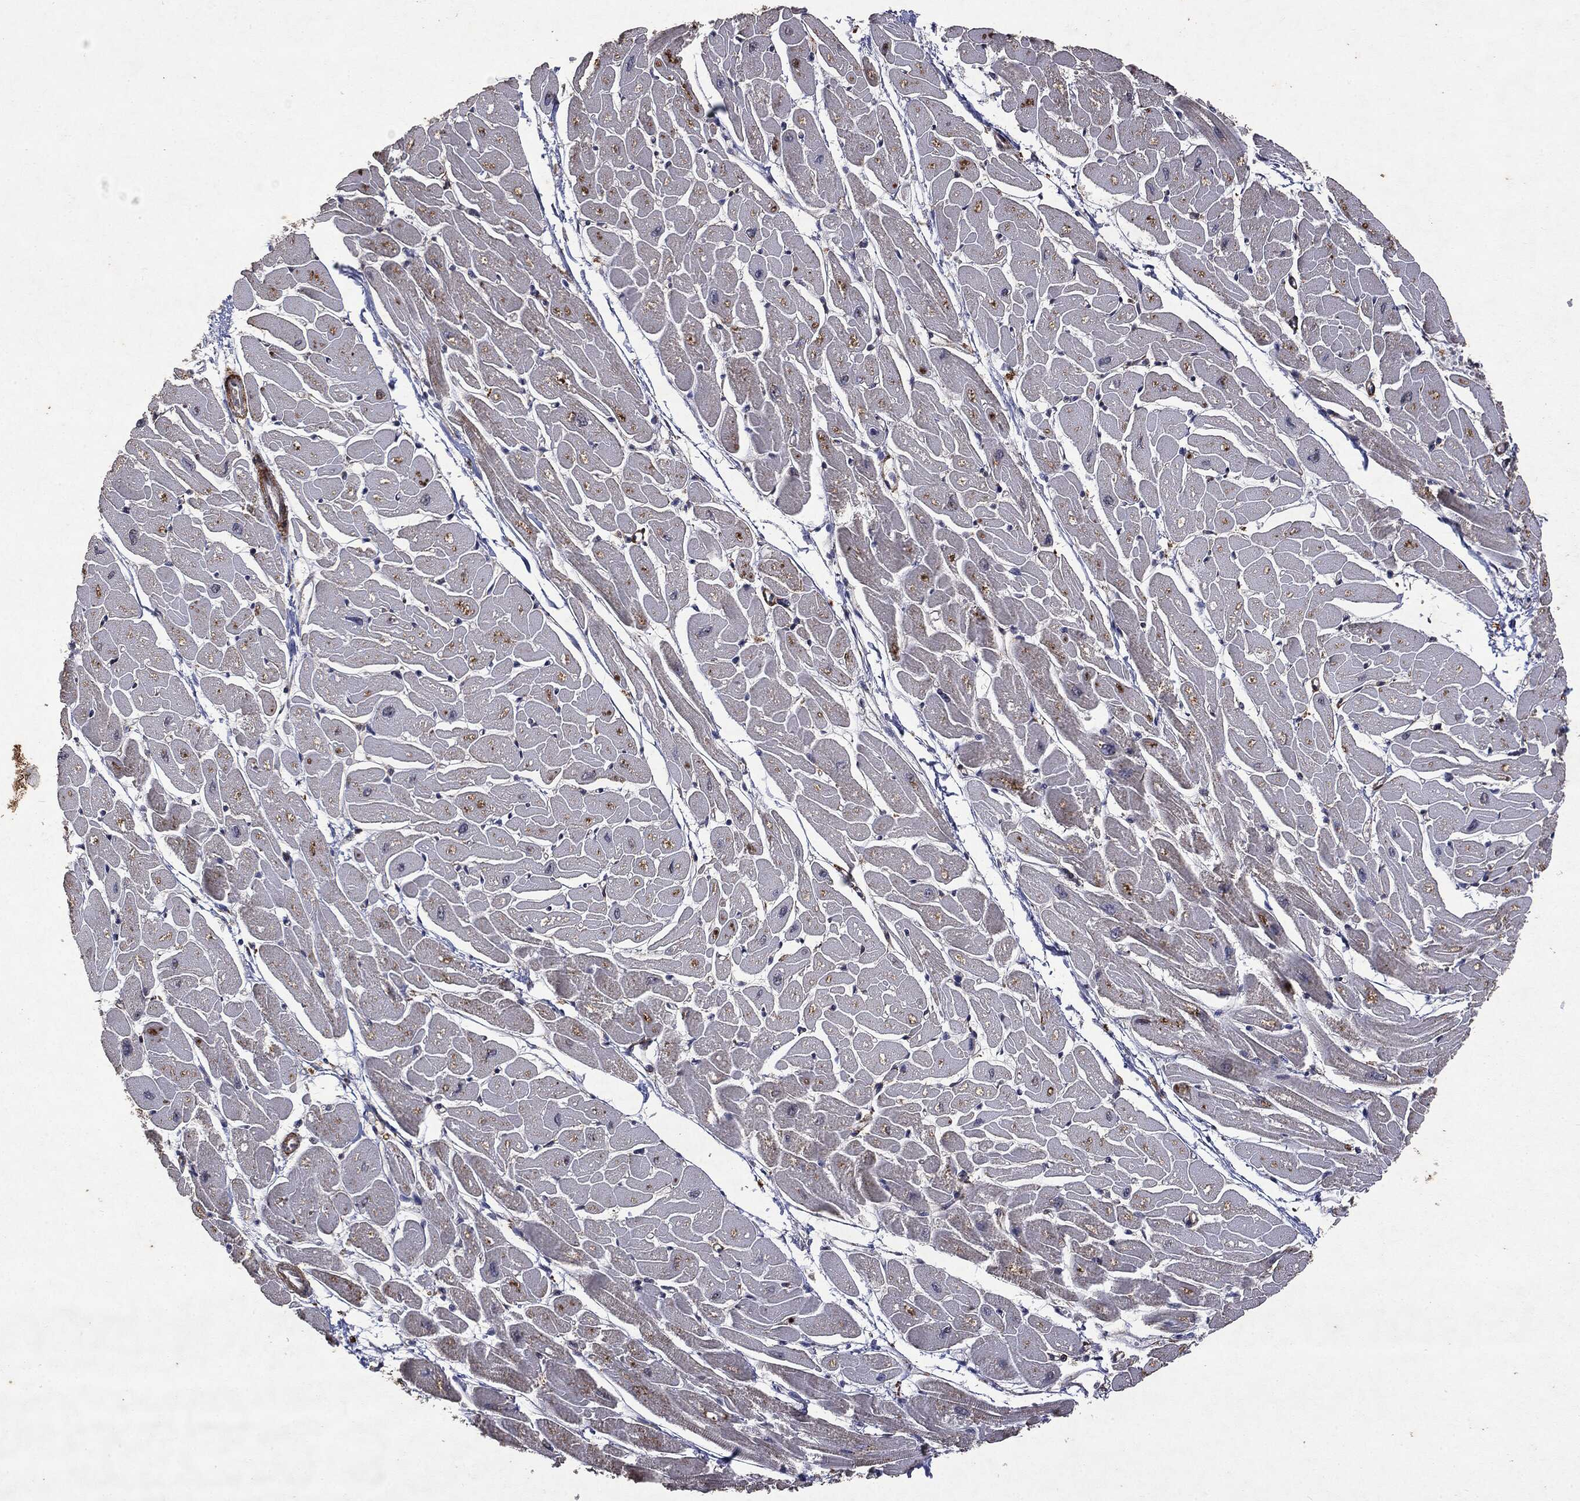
{"staining": {"intensity": "negative", "quantity": "none", "location": "none"}, "tissue": "heart muscle", "cell_type": "Cardiomyocytes", "image_type": "normal", "snomed": [{"axis": "morphology", "description": "Normal tissue, NOS"}, {"axis": "topography", "description": "Heart"}], "caption": "High magnification brightfield microscopy of benign heart muscle stained with DAB (brown) and counterstained with hematoxylin (blue): cardiomyocytes show no significant expression. The staining is performed using DAB brown chromogen with nuclei counter-stained in using hematoxylin.", "gene": "PTEN", "patient": {"sex": "male", "age": 57}}